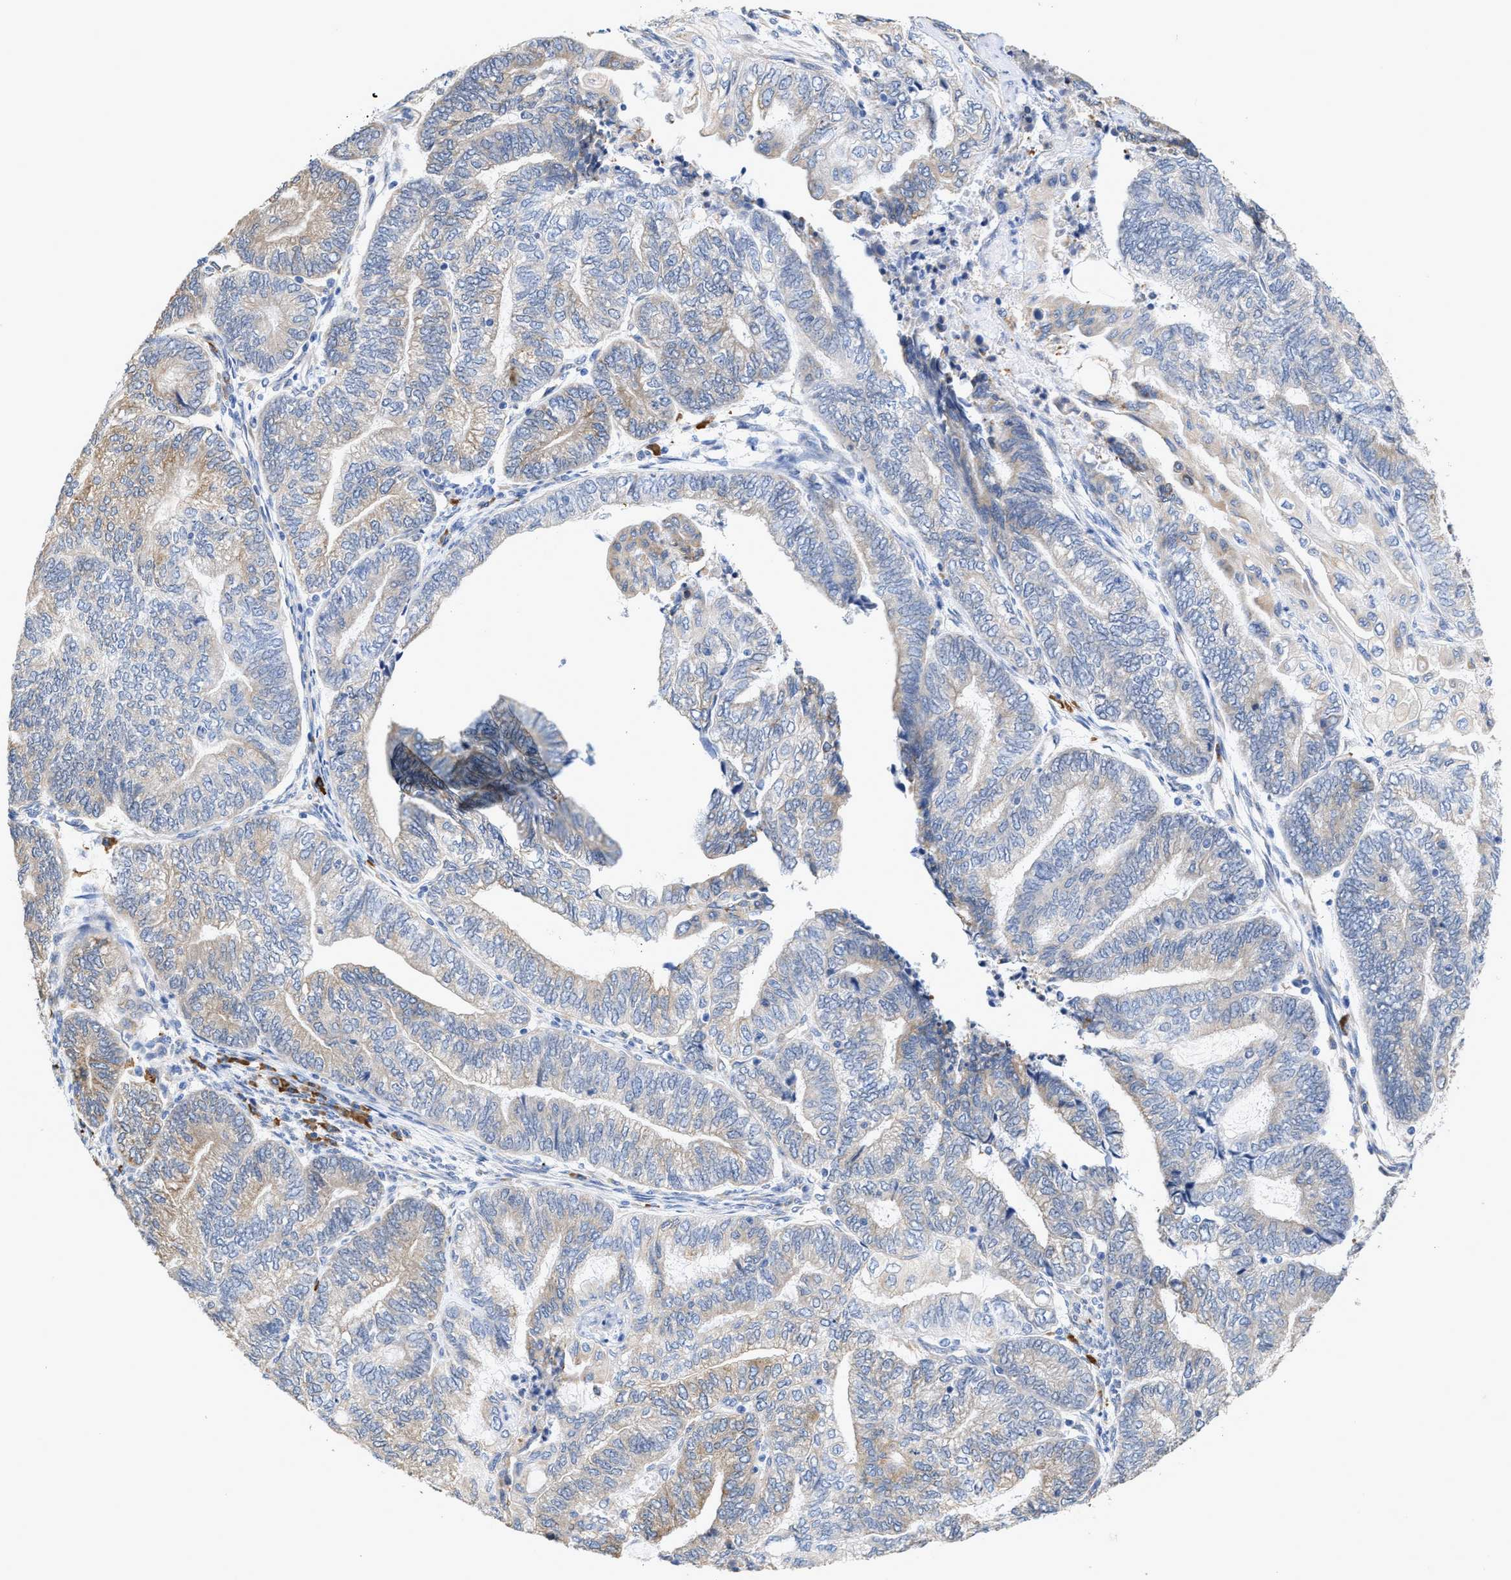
{"staining": {"intensity": "weak", "quantity": "25%-75%", "location": "cytoplasmic/membranous"}, "tissue": "endometrial cancer", "cell_type": "Tumor cells", "image_type": "cancer", "snomed": [{"axis": "morphology", "description": "Adenocarcinoma, NOS"}, {"axis": "topography", "description": "Uterus"}, {"axis": "topography", "description": "Endometrium"}], "caption": "Immunohistochemical staining of human endometrial adenocarcinoma displays weak cytoplasmic/membranous protein expression in approximately 25%-75% of tumor cells.", "gene": "RYR2", "patient": {"sex": "female", "age": 70}}